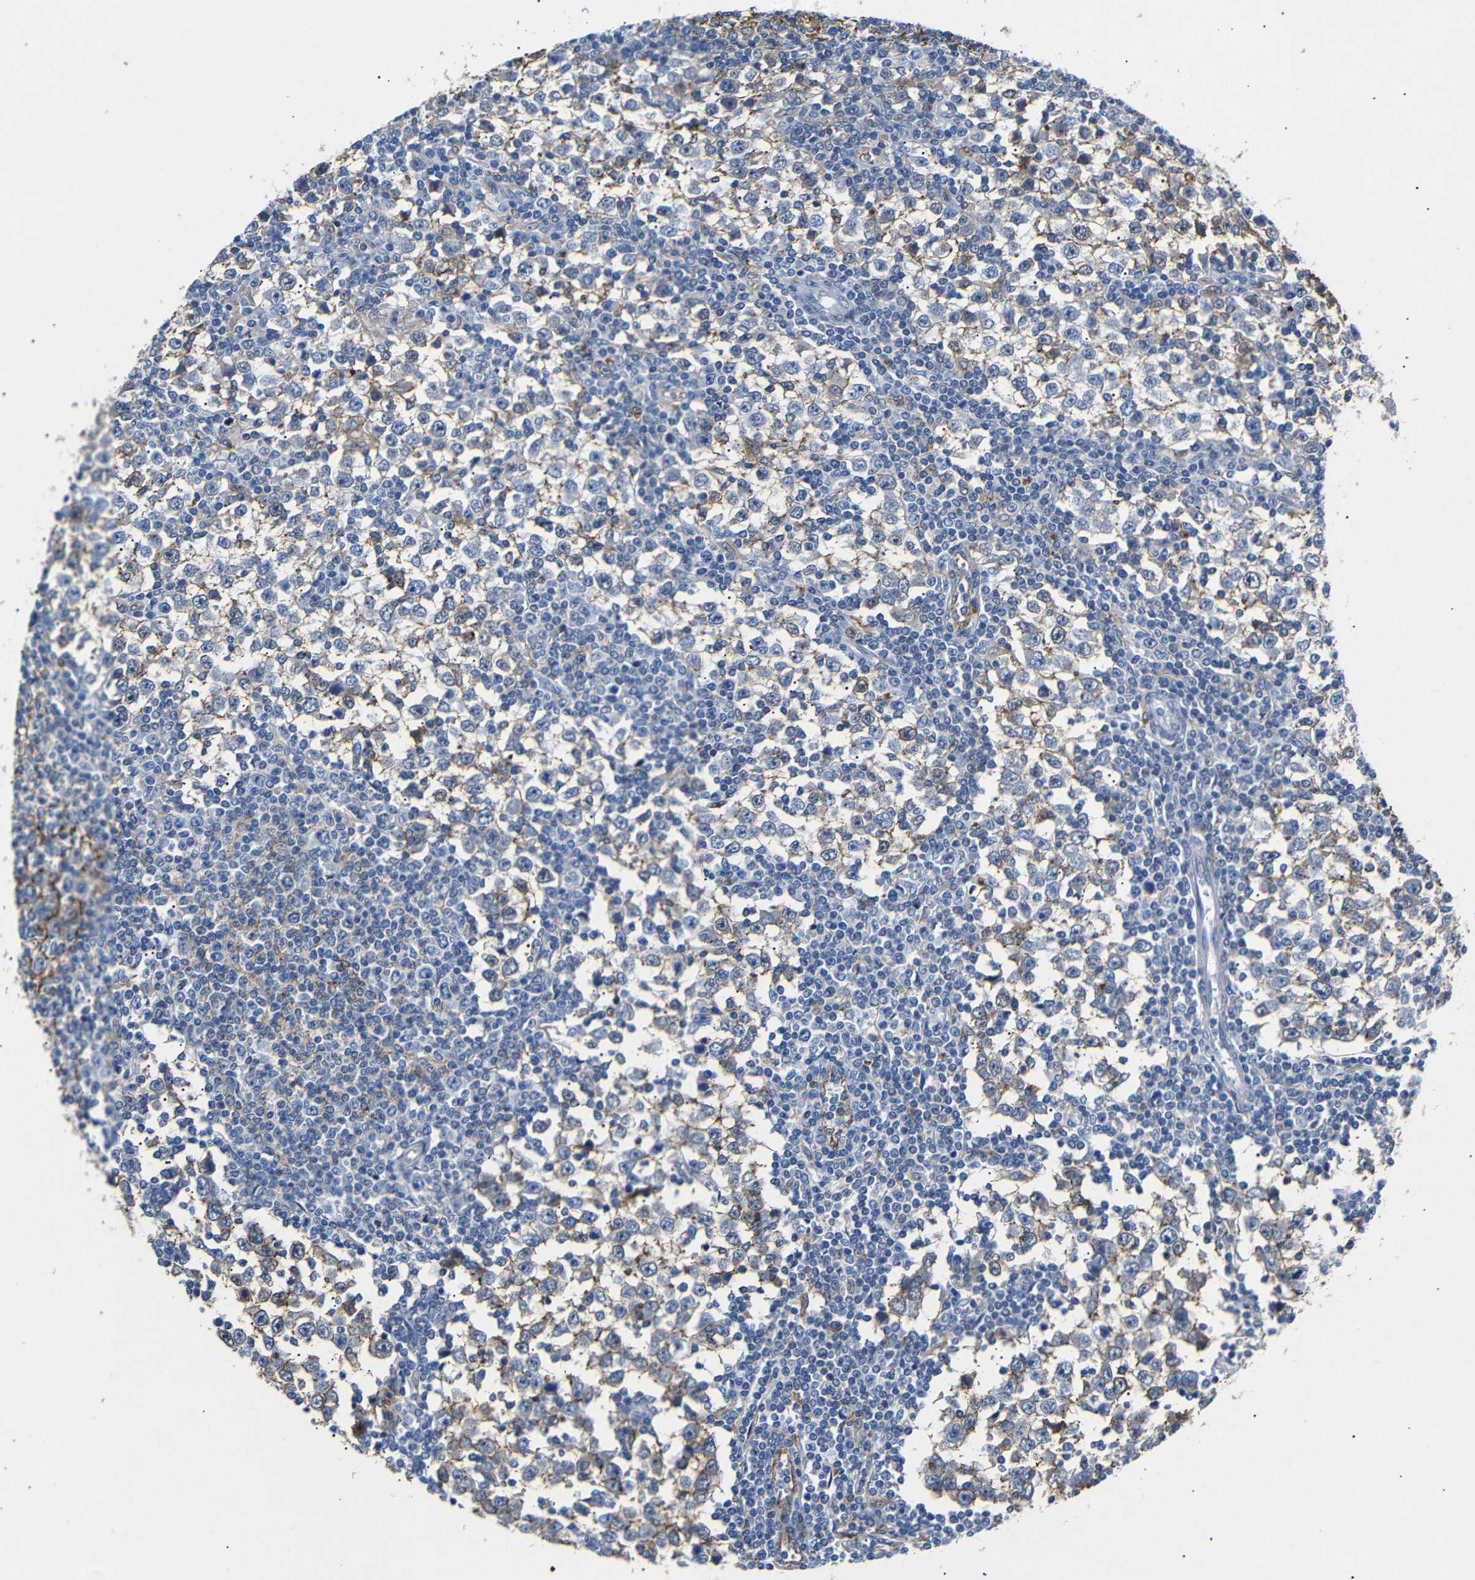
{"staining": {"intensity": "moderate", "quantity": "25%-75%", "location": "cytoplasmic/membranous"}, "tissue": "testis cancer", "cell_type": "Tumor cells", "image_type": "cancer", "snomed": [{"axis": "morphology", "description": "Seminoma, NOS"}, {"axis": "topography", "description": "Testis"}], "caption": "Brown immunohistochemical staining in human testis cancer reveals moderate cytoplasmic/membranous expression in approximately 25%-75% of tumor cells.", "gene": "SDCBP", "patient": {"sex": "male", "age": 65}}